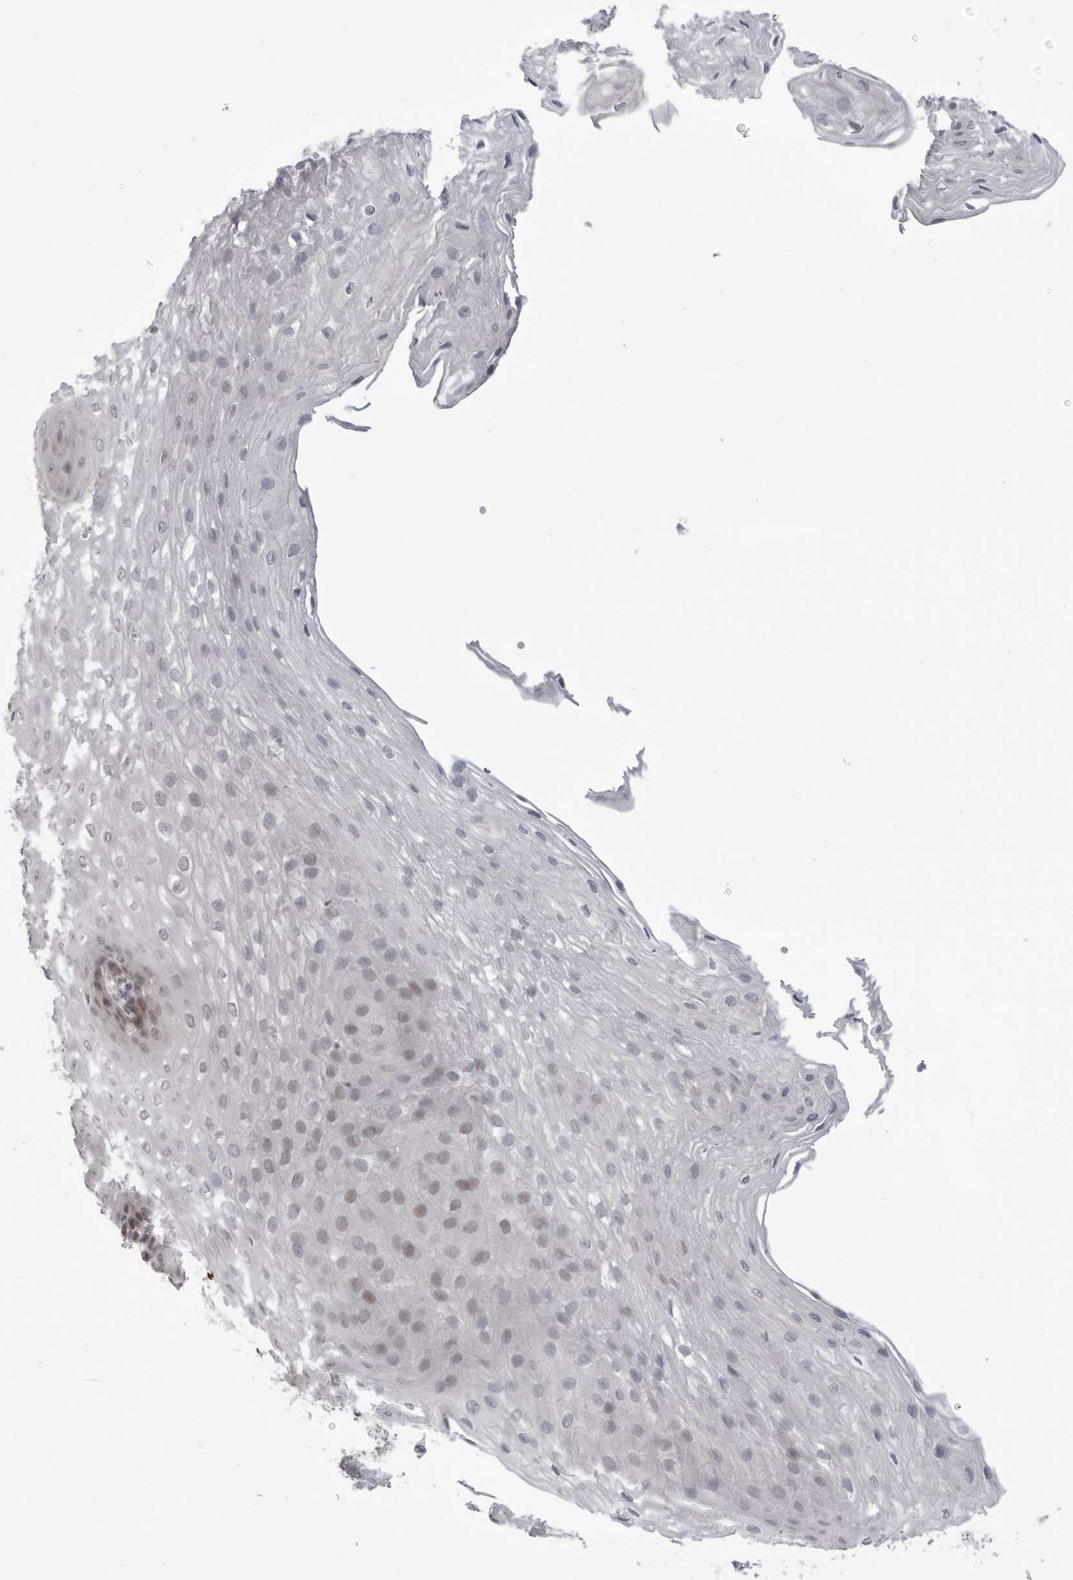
{"staining": {"intensity": "weak", "quantity": "<25%", "location": "nuclear"}, "tissue": "esophagus", "cell_type": "Squamous epithelial cells", "image_type": "normal", "snomed": [{"axis": "morphology", "description": "Normal tissue, NOS"}, {"axis": "topography", "description": "Esophagus"}], "caption": "This is an IHC image of unremarkable esophagus. There is no positivity in squamous epithelial cells.", "gene": "PNPO", "patient": {"sex": "female", "age": 66}}